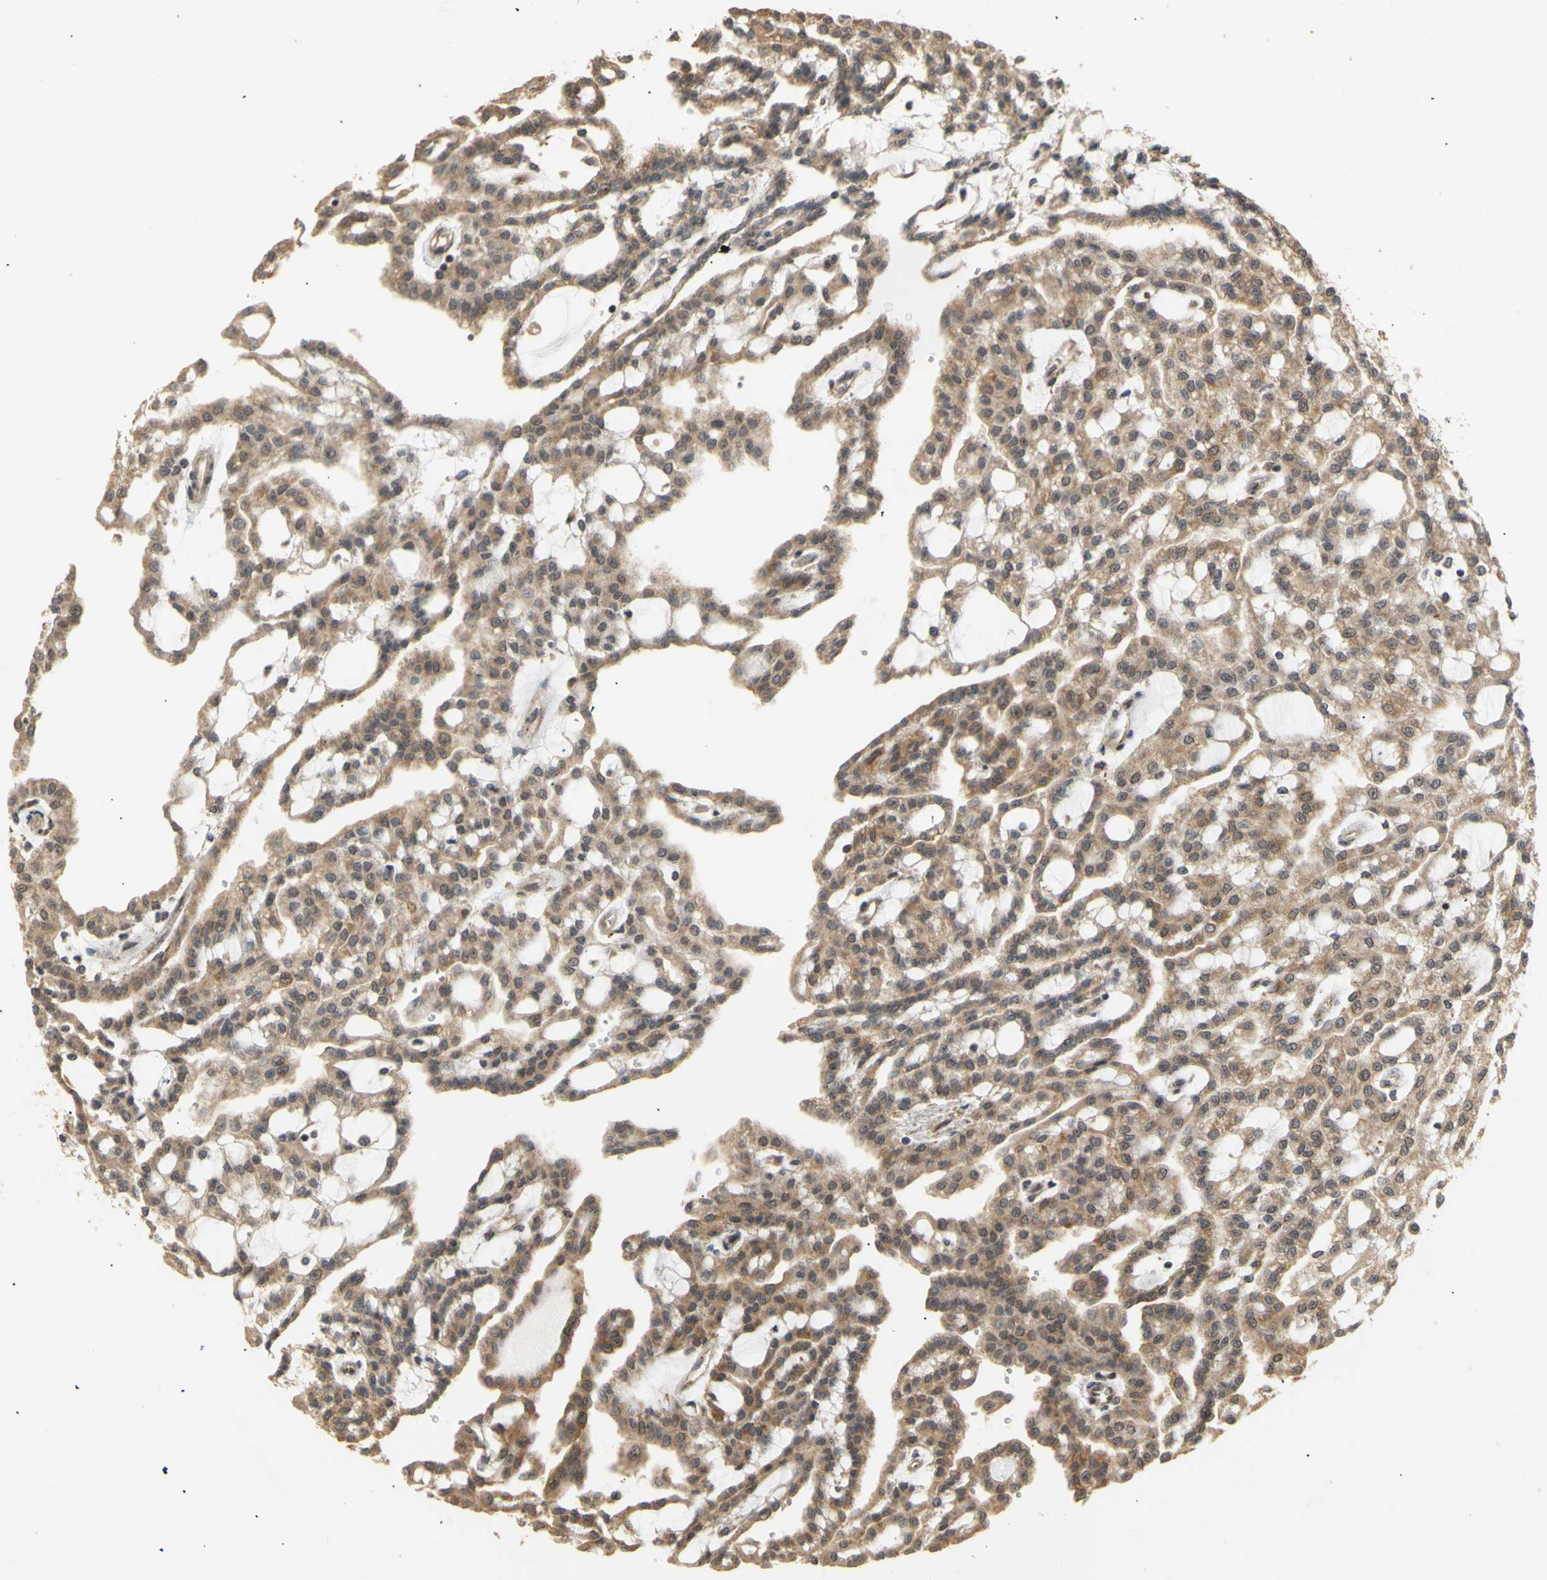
{"staining": {"intensity": "moderate", "quantity": ">75%", "location": "cytoplasmic/membranous"}, "tissue": "renal cancer", "cell_type": "Tumor cells", "image_type": "cancer", "snomed": [{"axis": "morphology", "description": "Adenocarcinoma, NOS"}, {"axis": "topography", "description": "Kidney"}], "caption": "Tumor cells demonstrate moderate cytoplasmic/membranous staining in about >75% of cells in adenocarcinoma (renal). (DAB IHC, brown staining for protein, blue staining for nuclei).", "gene": "GTF2E2", "patient": {"sex": "male", "age": 63}}